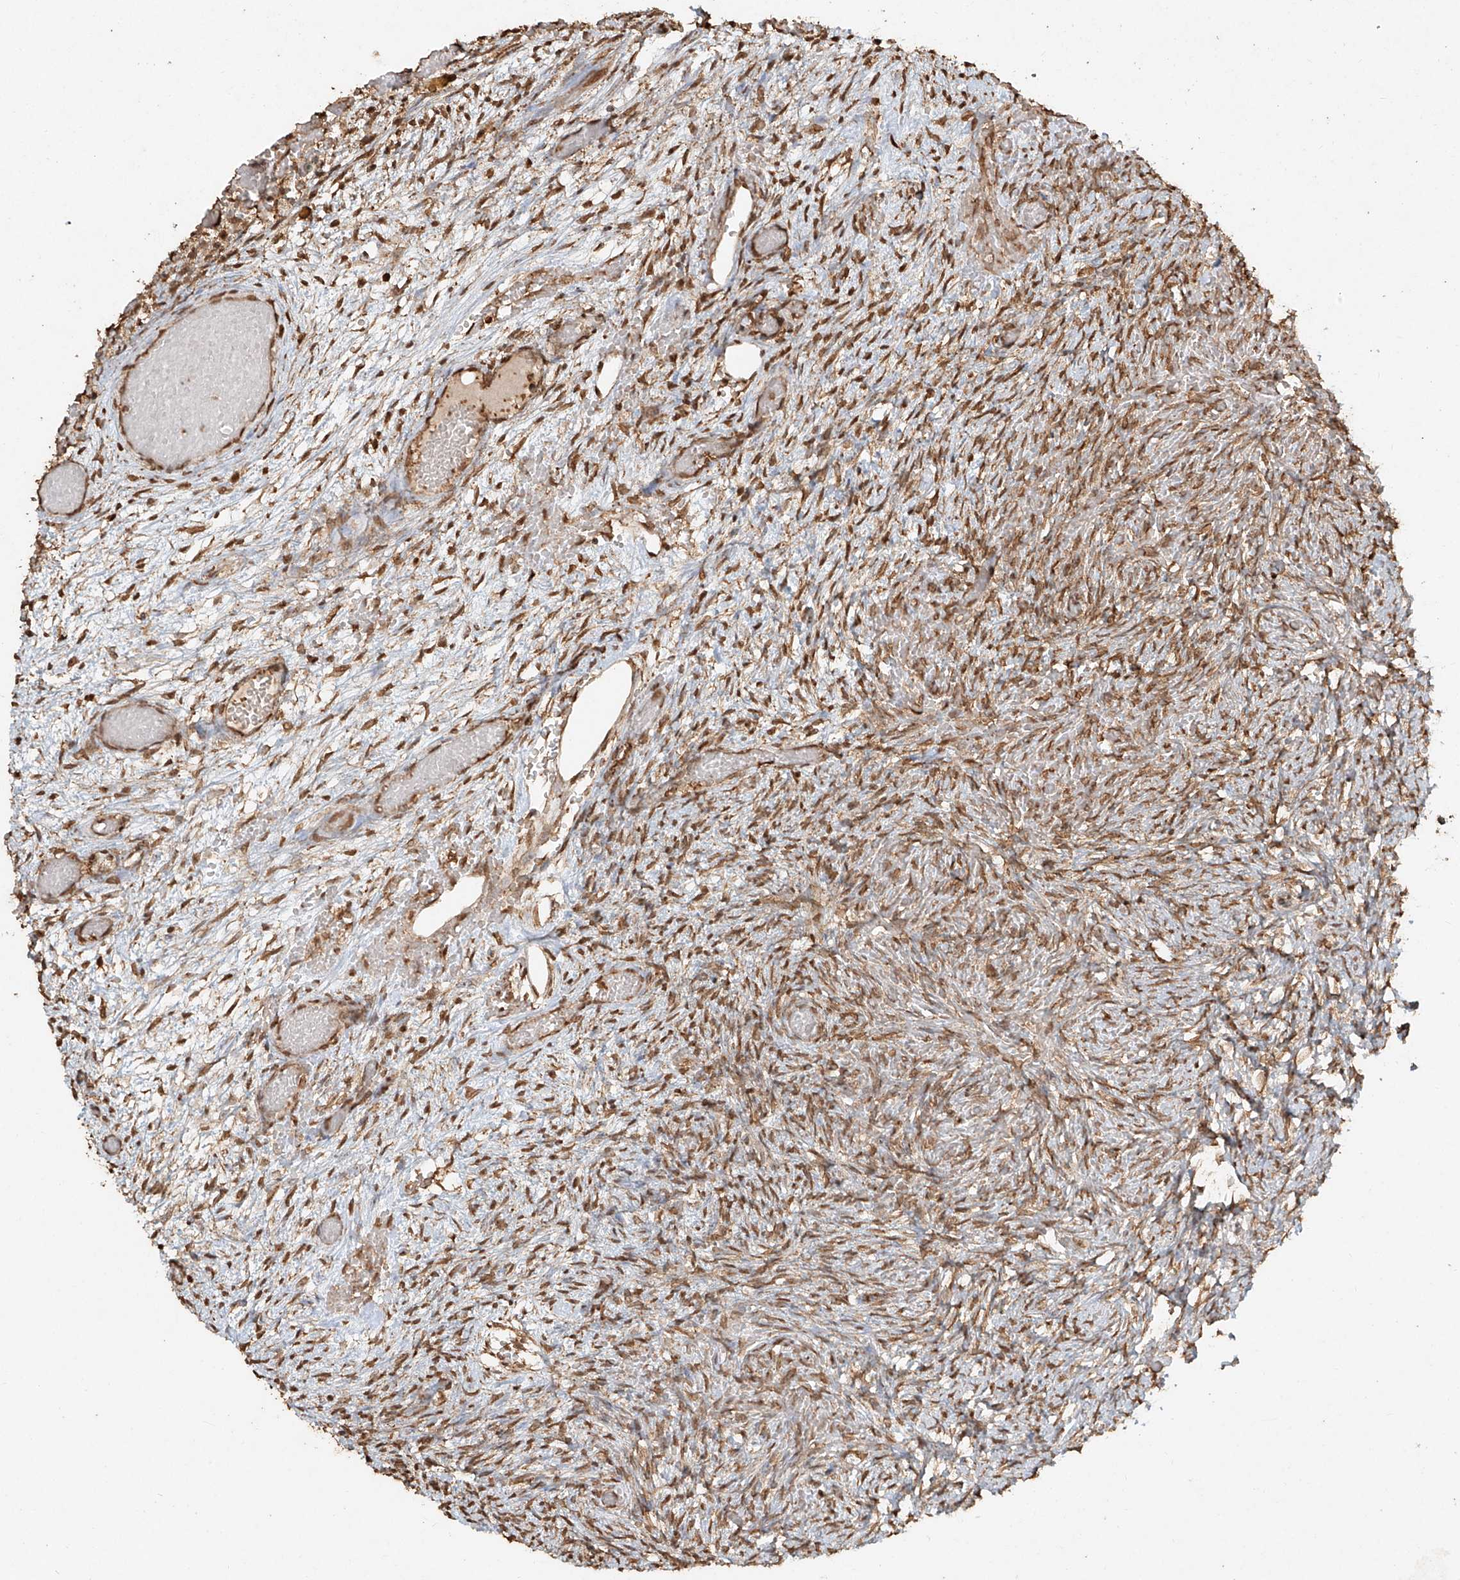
{"staining": {"intensity": "moderate", "quantity": ">75%", "location": "nuclear"}, "tissue": "ovary", "cell_type": "Ovarian stroma cells", "image_type": "normal", "snomed": [{"axis": "morphology", "description": "Adenocarcinoma, NOS"}, {"axis": "topography", "description": "Endometrium"}], "caption": "High-power microscopy captured an immunohistochemistry (IHC) histopathology image of unremarkable ovary, revealing moderate nuclear staining in approximately >75% of ovarian stroma cells. (DAB IHC, brown staining for protein, blue staining for nuclei).", "gene": "TIGAR", "patient": {"sex": "female", "age": 32}}